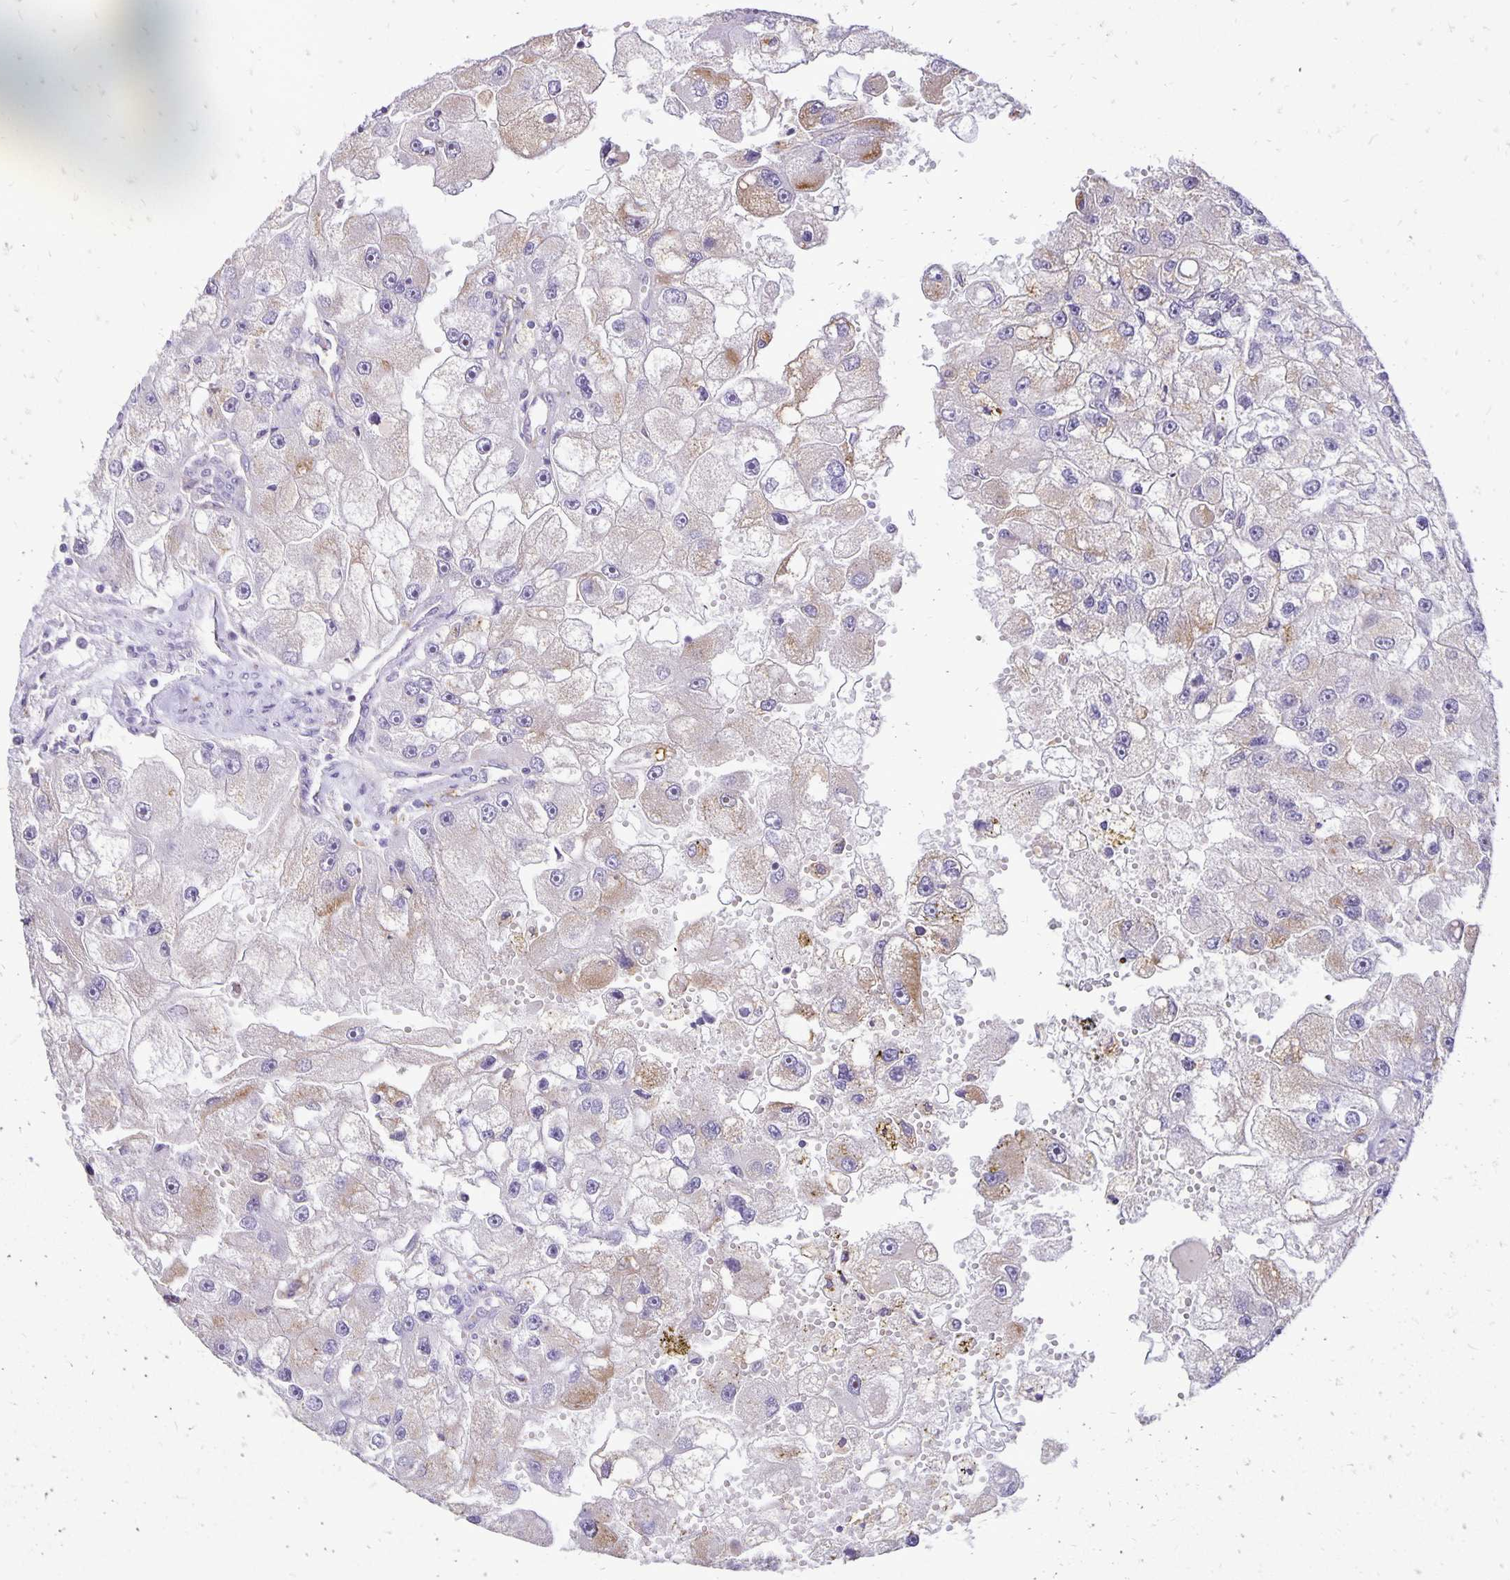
{"staining": {"intensity": "weak", "quantity": "<25%", "location": "cytoplasmic/membranous"}, "tissue": "renal cancer", "cell_type": "Tumor cells", "image_type": "cancer", "snomed": [{"axis": "morphology", "description": "Adenocarcinoma, NOS"}, {"axis": "topography", "description": "Kidney"}], "caption": "Tumor cells show no significant protein positivity in adenocarcinoma (renal). (DAB immunohistochemistry, high magnification).", "gene": "EIF5A", "patient": {"sex": "male", "age": 63}}